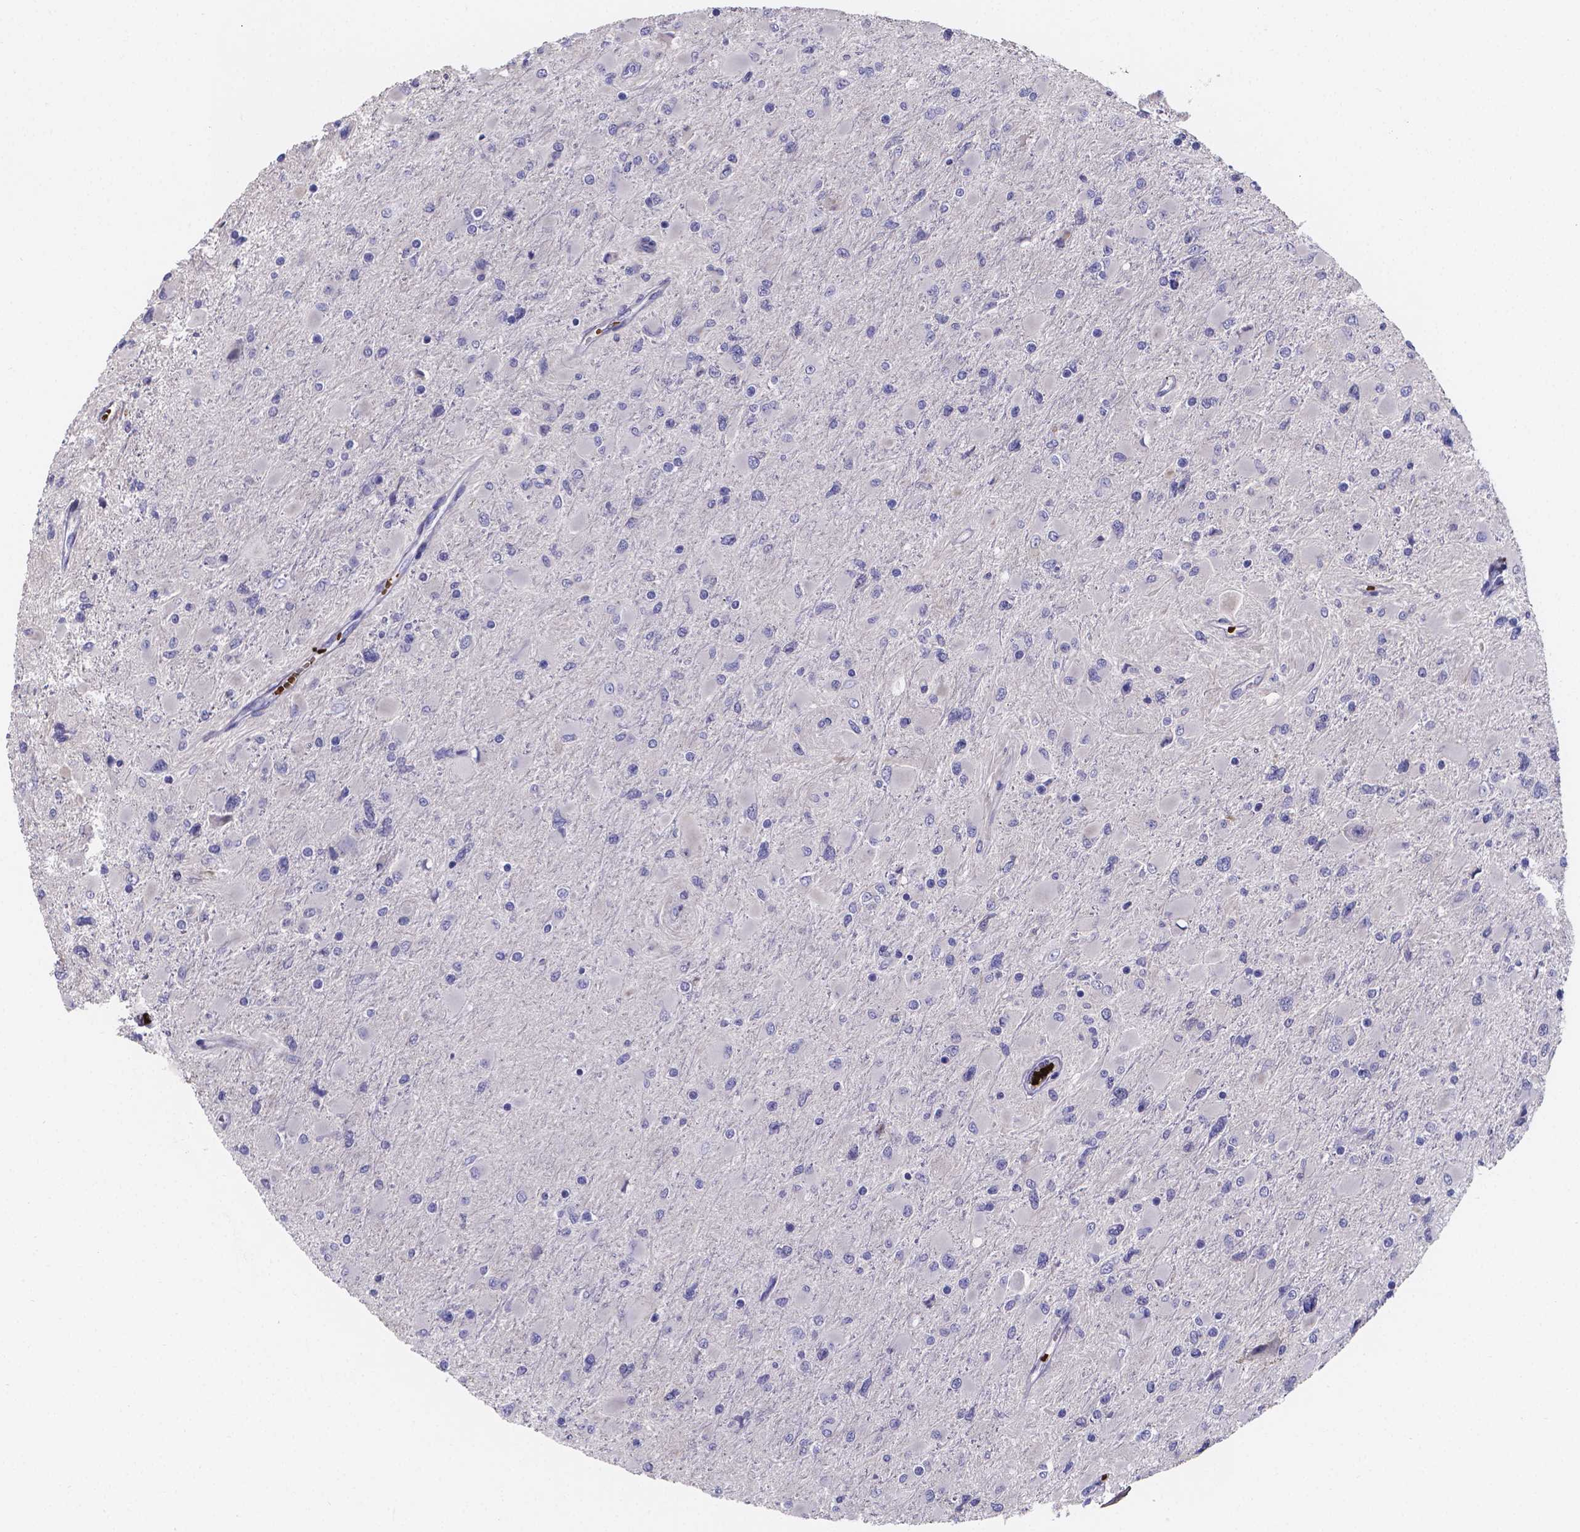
{"staining": {"intensity": "negative", "quantity": "none", "location": "none"}, "tissue": "glioma", "cell_type": "Tumor cells", "image_type": "cancer", "snomed": [{"axis": "morphology", "description": "Glioma, malignant, High grade"}, {"axis": "topography", "description": "Cerebral cortex"}], "caption": "A photomicrograph of human glioma is negative for staining in tumor cells. (Stains: DAB (3,3'-diaminobenzidine) immunohistochemistry (IHC) with hematoxylin counter stain, Microscopy: brightfield microscopy at high magnification).", "gene": "GABRA3", "patient": {"sex": "female", "age": 36}}